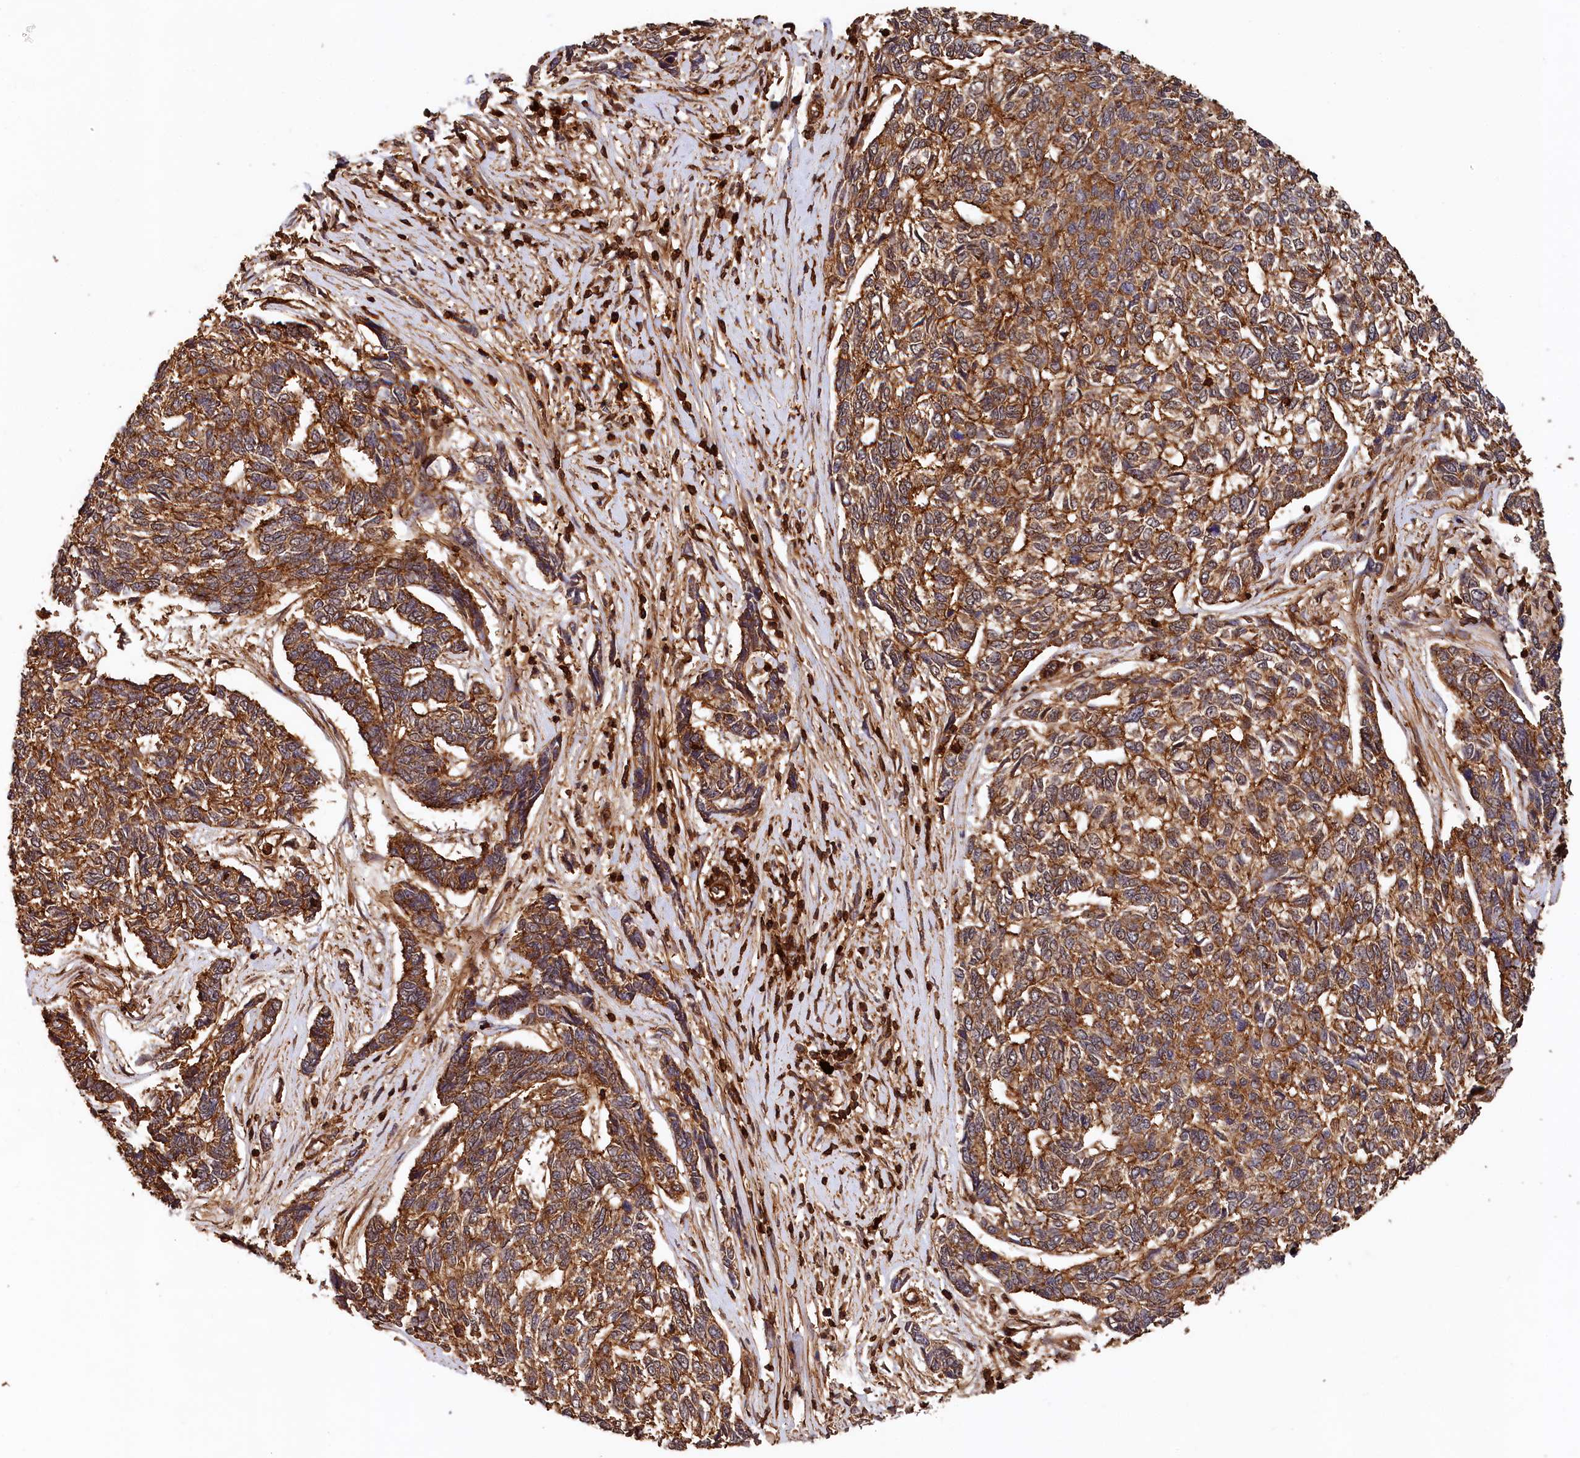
{"staining": {"intensity": "moderate", "quantity": ">75%", "location": "cytoplasmic/membranous"}, "tissue": "skin cancer", "cell_type": "Tumor cells", "image_type": "cancer", "snomed": [{"axis": "morphology", "description": "Basal cell carcinoma"}, {"axis": "topography", "description": "Skin"}], "caption": "The histopathology image reveals a brown stain indicating the presence of a protein in the cytoplasmic/membranous of tumor cells in basal cell carcinoma (skin).", "gene": "STUB1", "patient": {"sex": "female", "age": 65}}